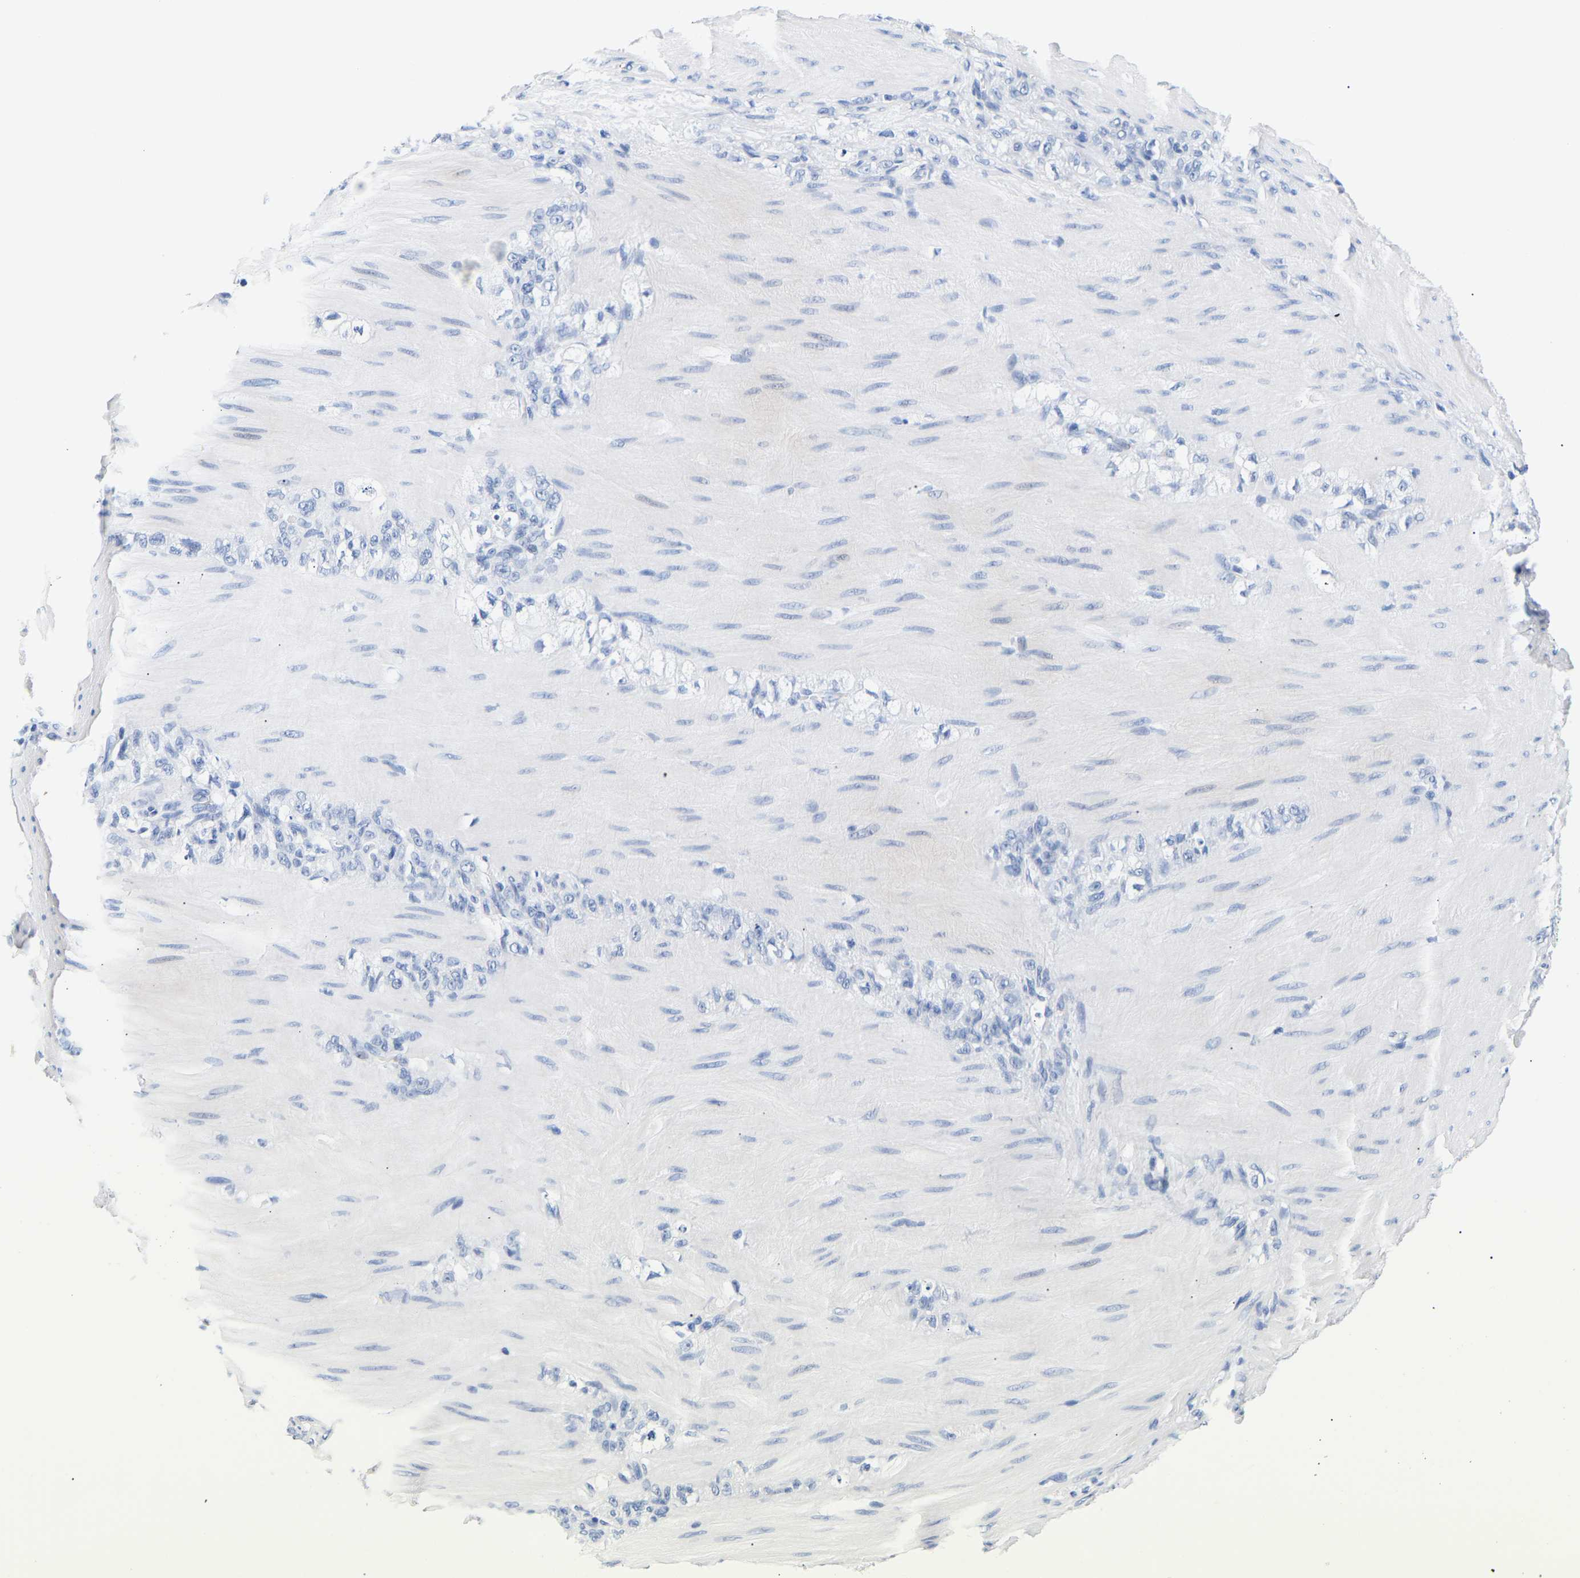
{"staining": {"intensity": "negative", "quantity": "none", "location": "none"}, "tissue": "stomach cancer", "cell_type": "Tumor cells", "image_type": "cancer", "snomed": [{"axis": "morphology", "description": "Normal tissue, NOS"}, {"axis": "morphology", "description": "Adenocarcinoma, NOS"}, {"axis": "topography", "description": "Stomach"}], "caption": "Tumor cells show no significant protein staining in adenocarcinoma (stomach). The staining was performed using DAB (3,3'-diaminobenzidine) to visualize the protein expression in brown, while the nuclei were stained in blue with hematoxylin (Magnification: 20x).", "gene": "SPINK2", "patient": {"sex": "male", "age": 82}}